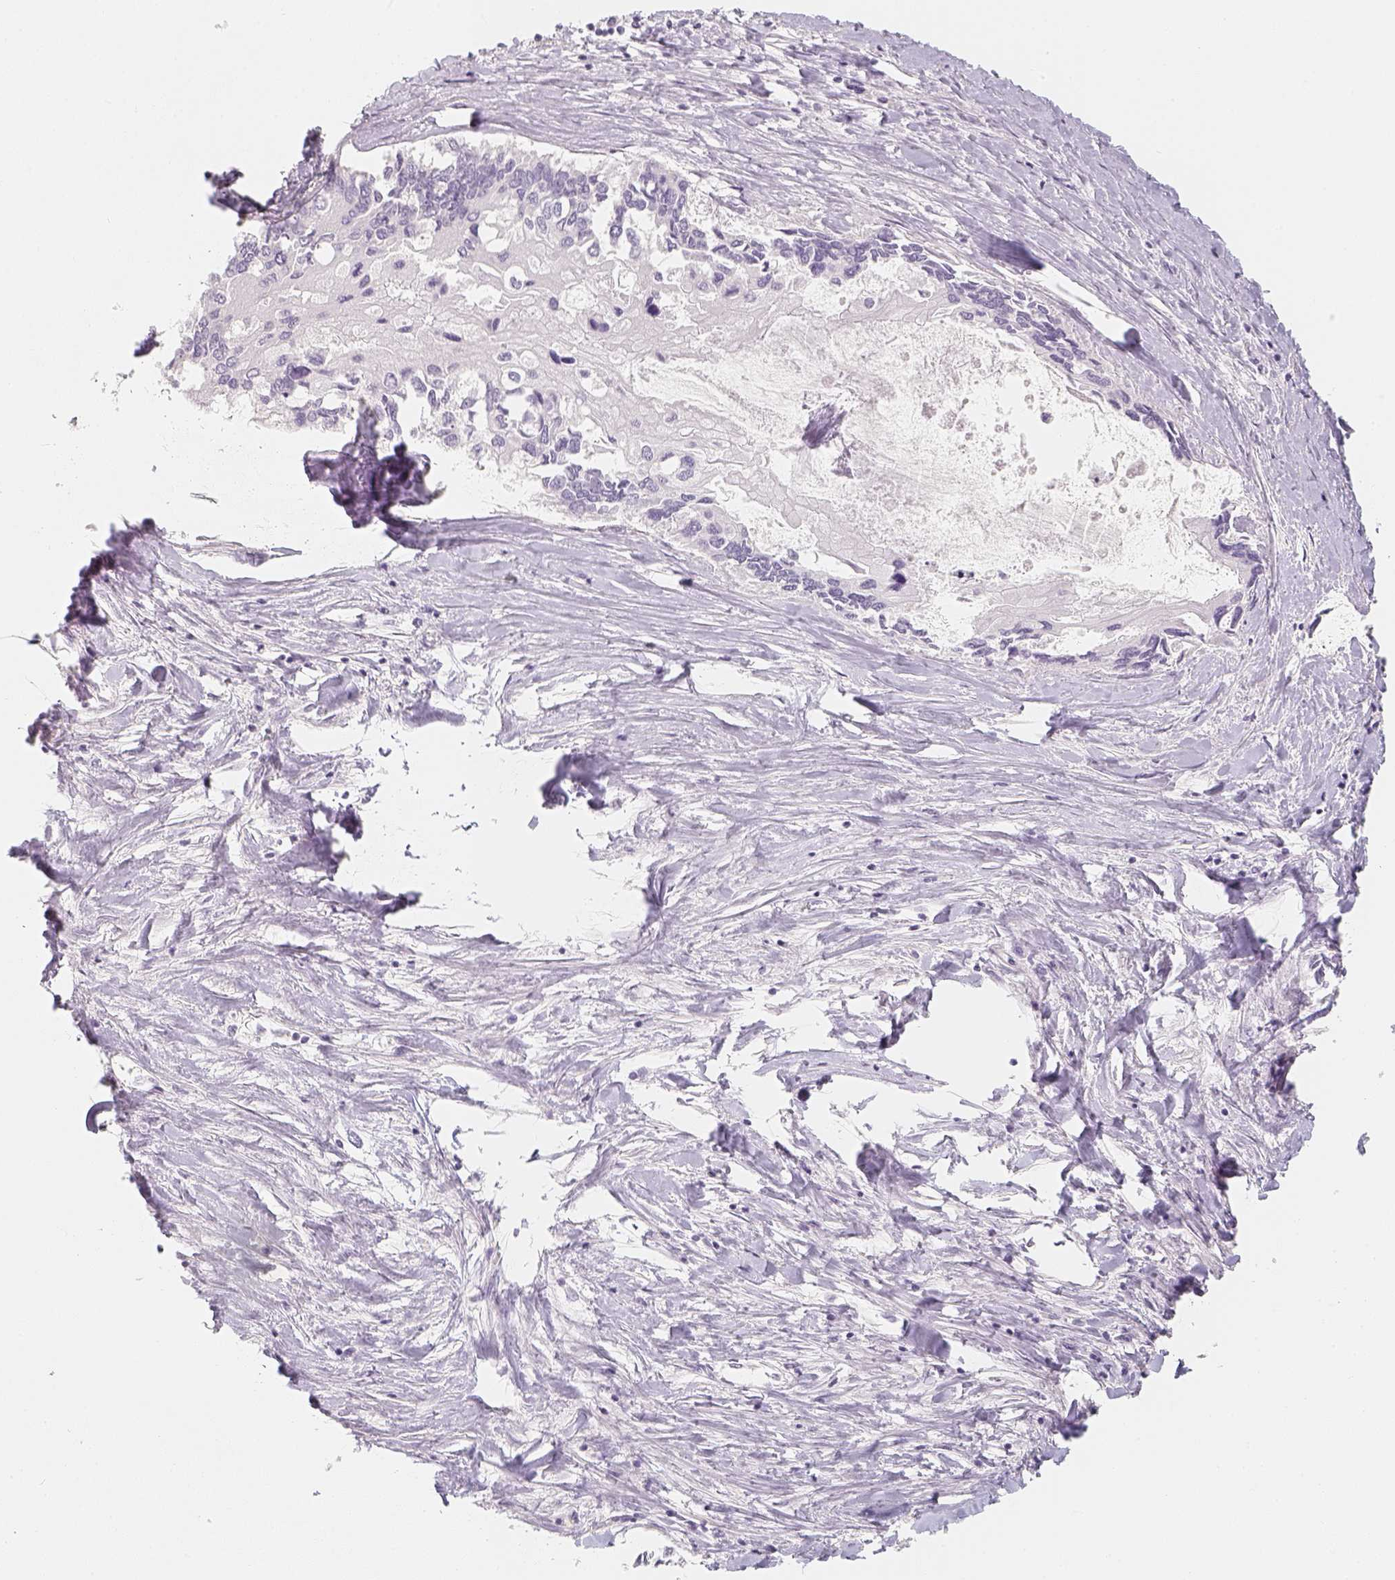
{"staining": {"intensity": "negative", "quantity": "none", "location": "none"}, "tissue": "liver cancer", "cell_type": "Tumor cells", "image_type": "cancer", "snomed": [{"axis": "morphology", "description": "Cholangiocarcinoma"}, {"axis": "topography", "description": "Liver"}], "caption": "The IHC micrograph has no significant positivity in tumor cells of liver cancer tissue.", "gene": "SLC18A1", "patient": {"sex": "male", "age": 66}}